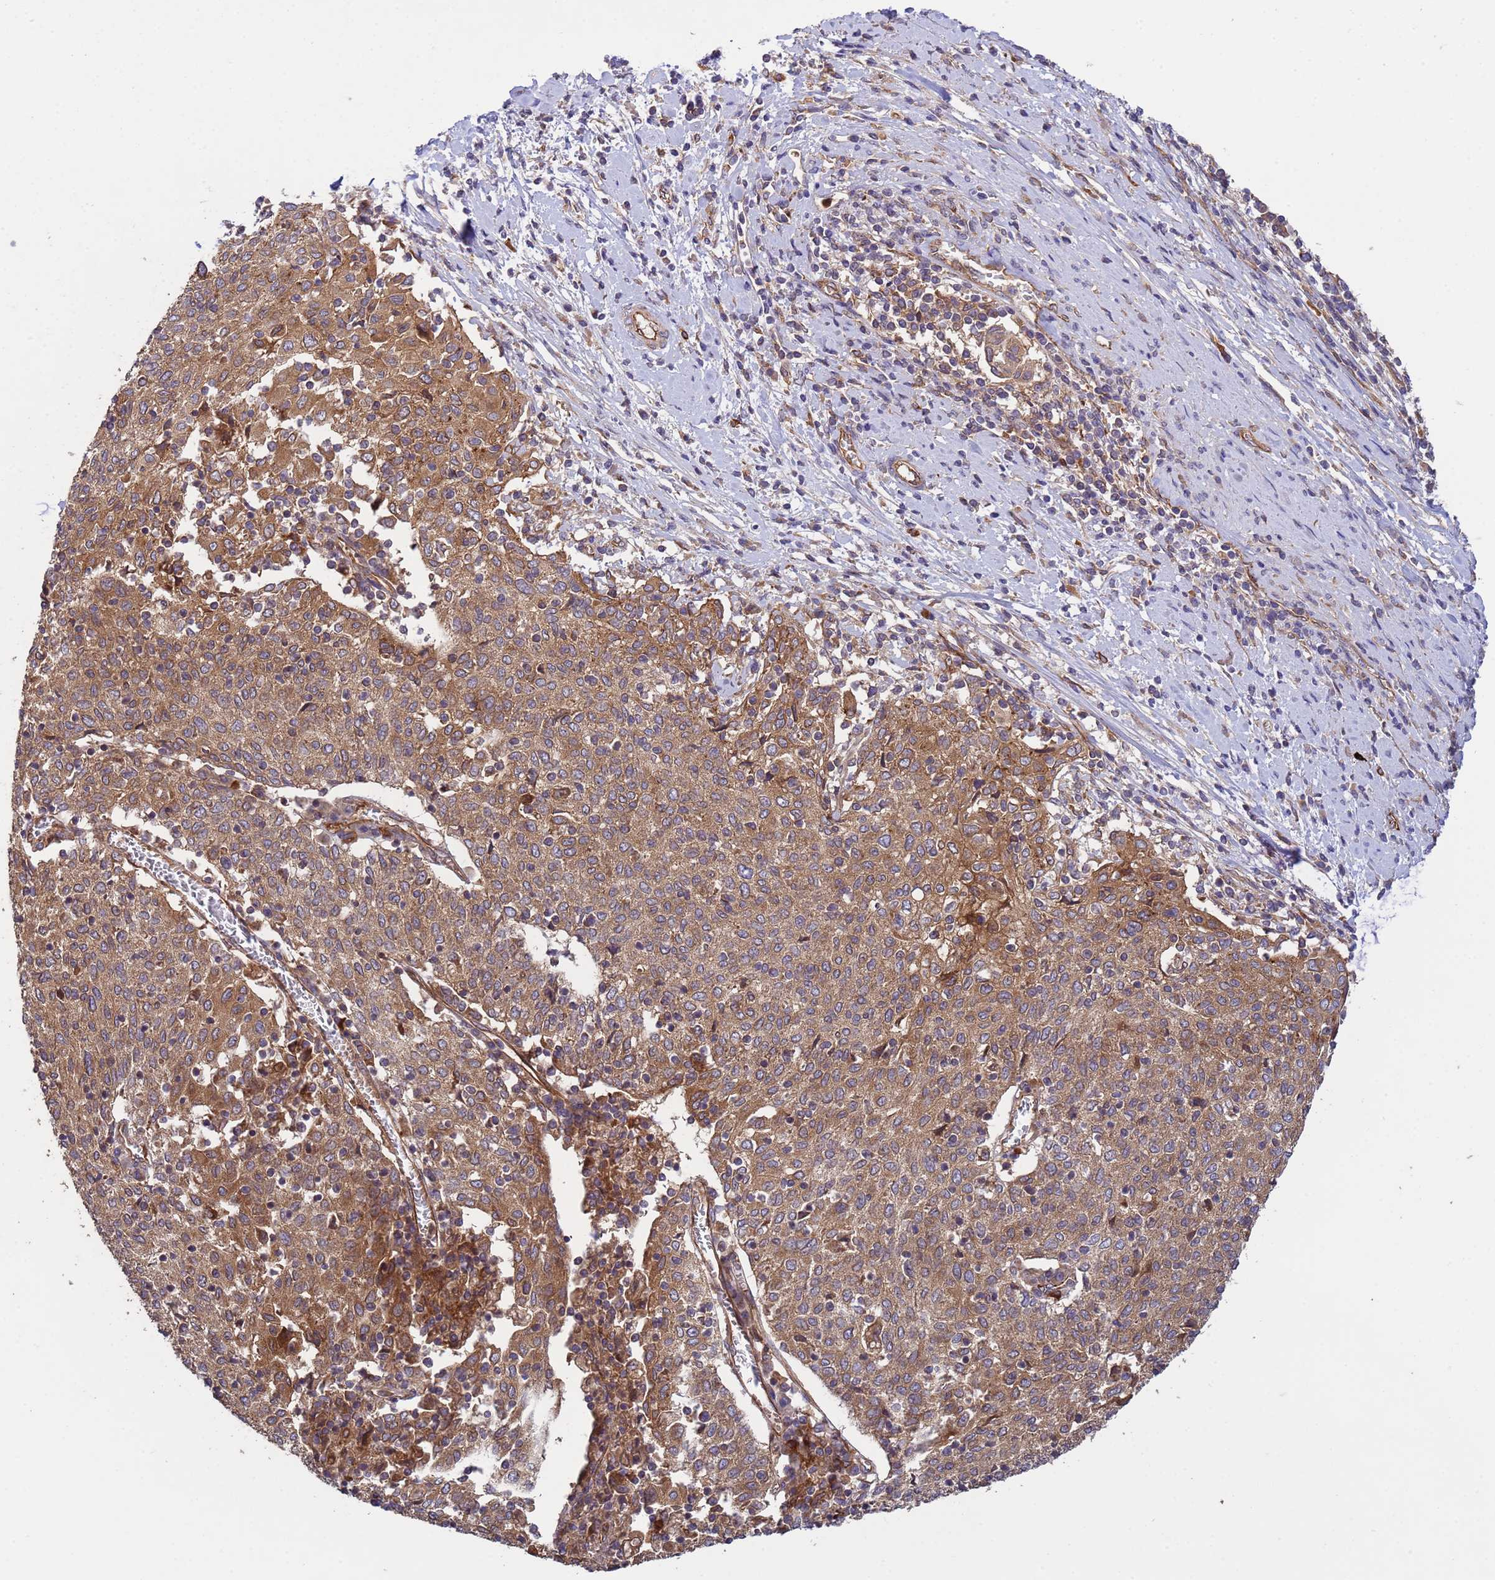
{"staining": {"intensity": "moderate", "quantity": ">75%", "location": "cytoplasmic/membranous"}, "tissue": "cervical cancer", "cell_type": "Tumor cells", "image_type": "cancer", "snomed": [{"axis": "morphology", "description": "Squamous cell carcinoma, NOS"}, {"axis": "topography", "description": "Cervix"}], "caption": "IHC image of neoplastic tissue: cervical squamous cell carcinoma stained using IHC exhibits medium levels of moderate protein expression localized specifically in the cytoplasmic/membranous of tumor cells, appearing as a cytoplasmic/membranous brown color.", "gene": "RAB10", "patient": {"sex": "female", "age": 52}}